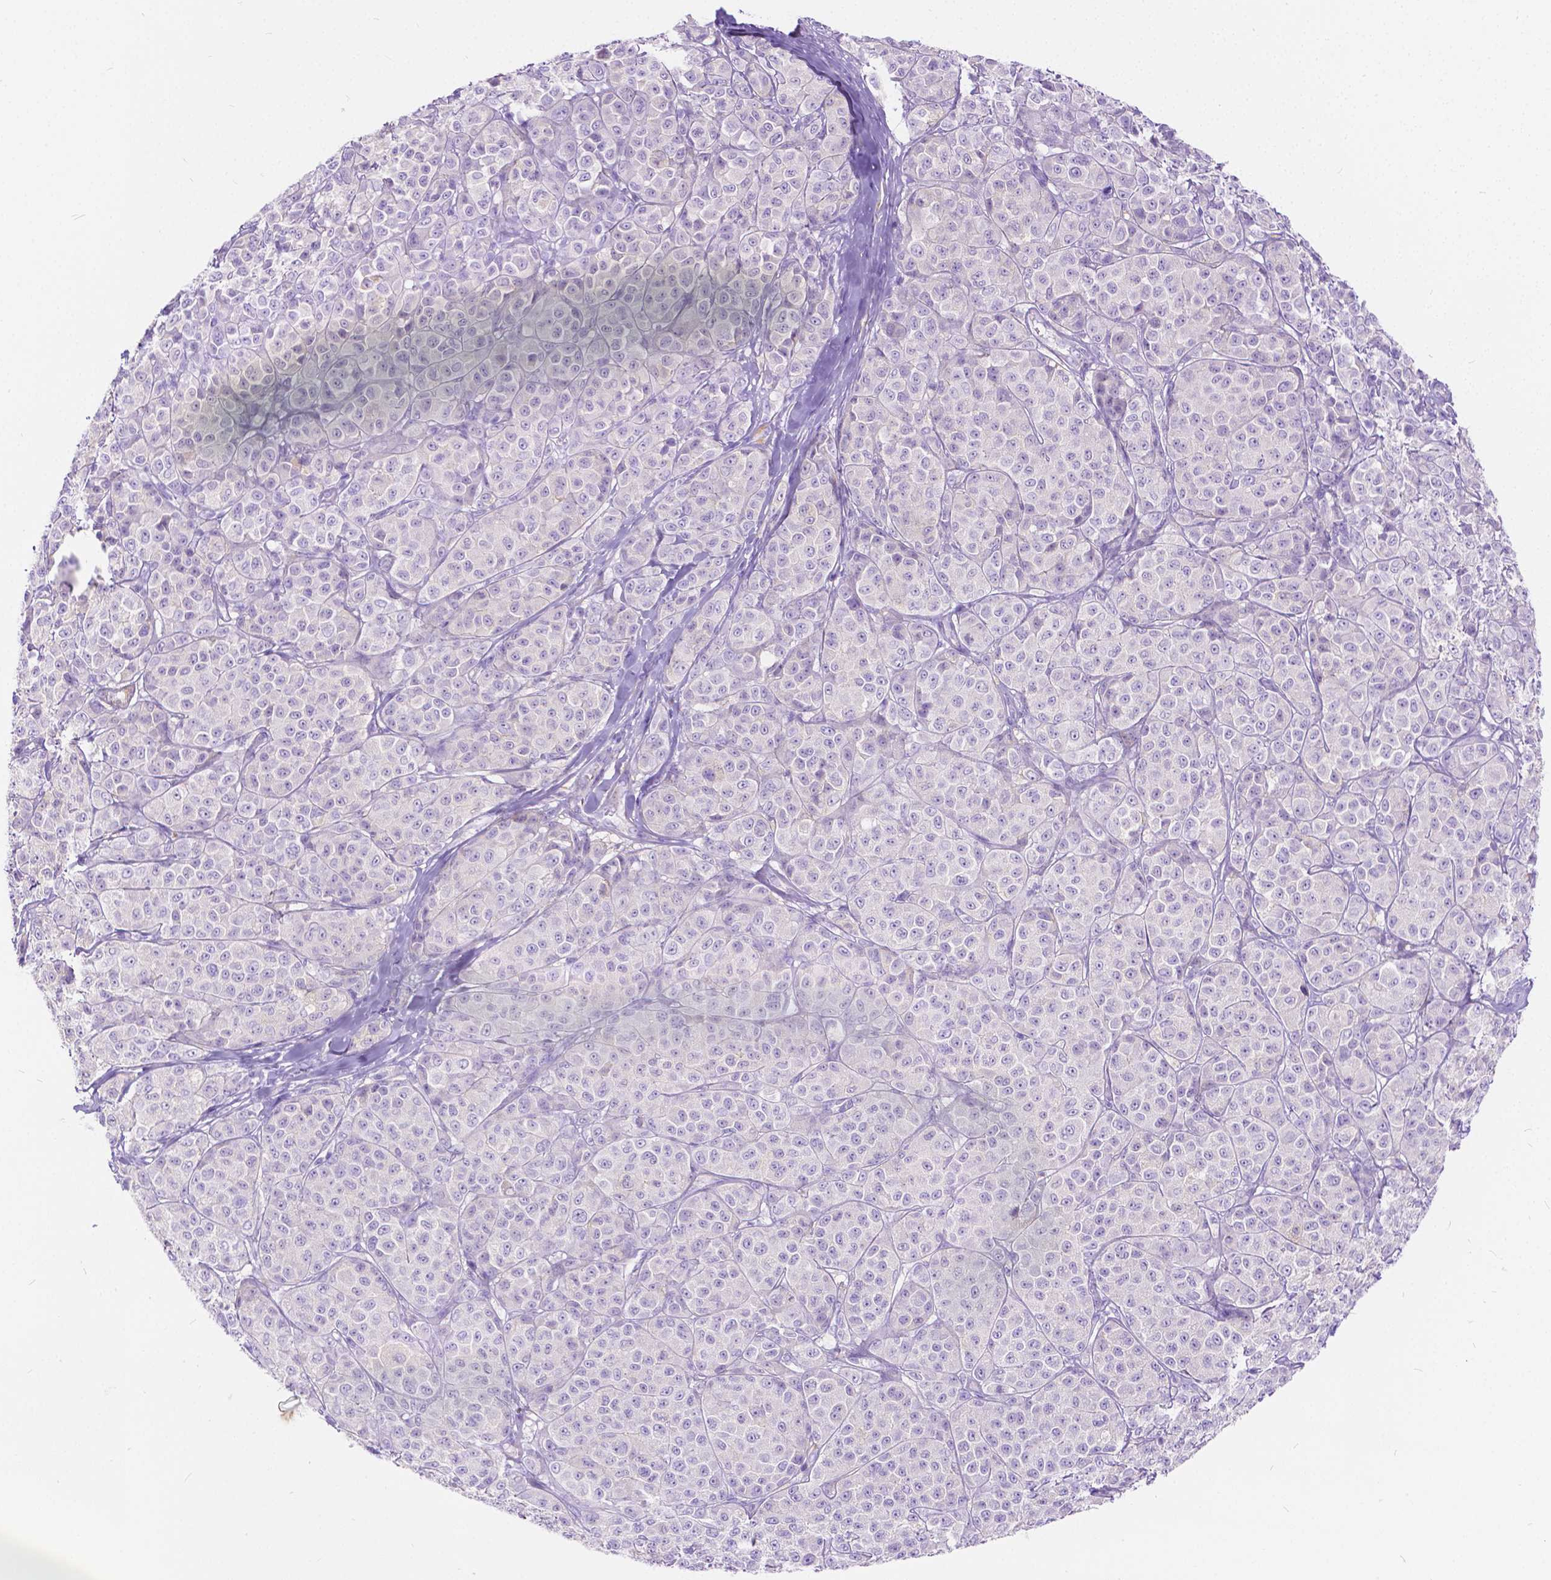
{"staining": {"intensity": "negative", "quantity": "none", "location": "none"}, "tissue": "melanoma", "cell_type": "Tumor cells", "image_type": "cancer", "snomed": [{"axis": "morphology", "description": "Malignant melanoma, NOS"}, {"axis": "topography", "description": "Skin"}], "caption": "A photomicrograph of human melanoma is negative for staining in tumor cells.", "gene": "CHRM1", "patient": {"sex": "male", "age": 89}}